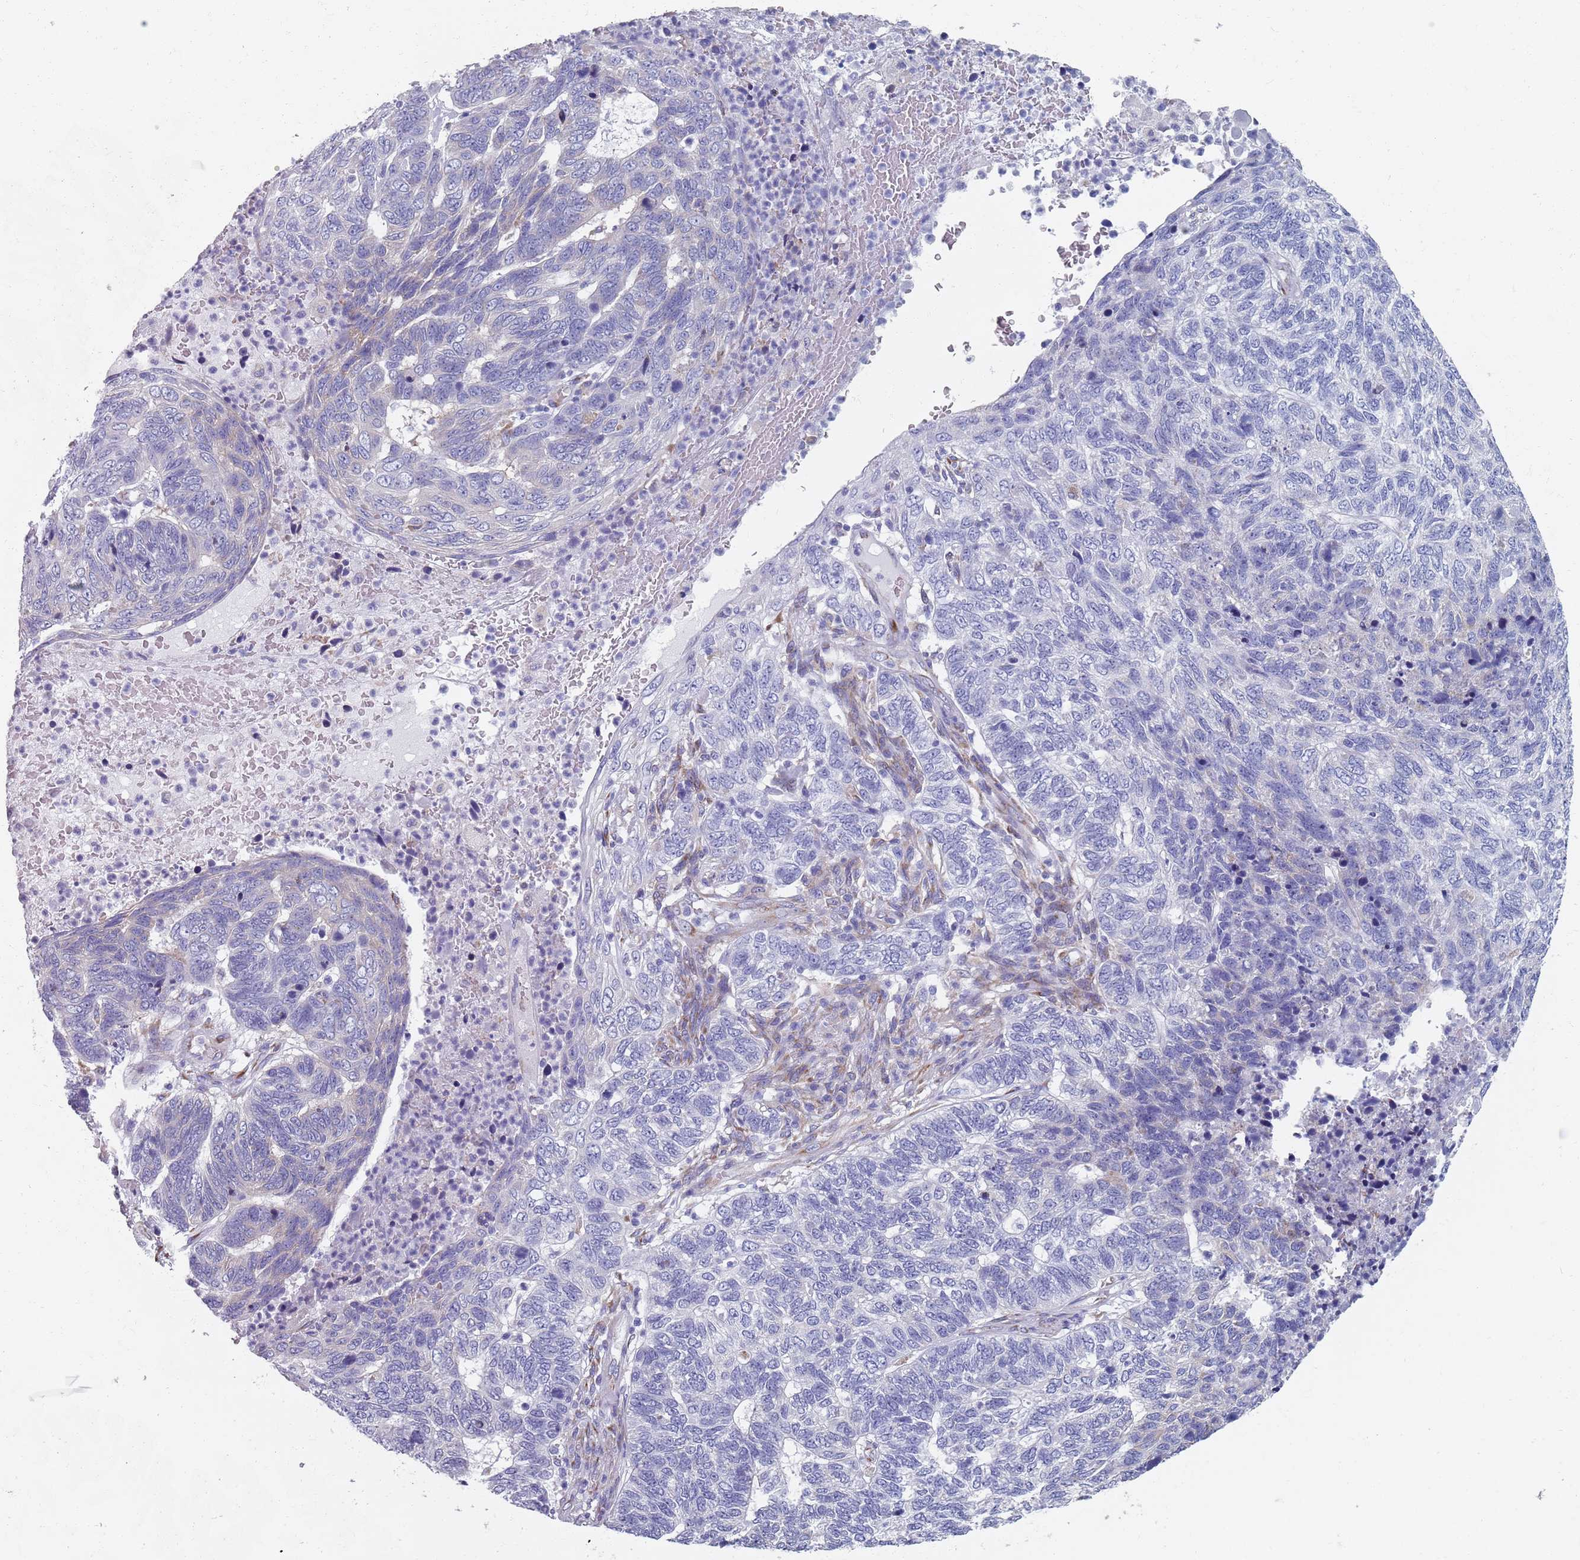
{"staining": {"intensity": "negative", "quantity": "none", "location": "none"}, "tissue": "skin cancer", "cell_type": "Tumor cells", "image_type": "cancer", "snomed": [{"axis": "morphology", "description": "Basal cell carcinoma"}, {"axis": "topography", "description": "Skin"}], "caption": "Immunohistochemical staining of human basal cell carcinoma (skin) demonstrates no significant positivity in tumor cells.", "gene": "PLOD1", "patient": {"sex": "female", "age": 65}}